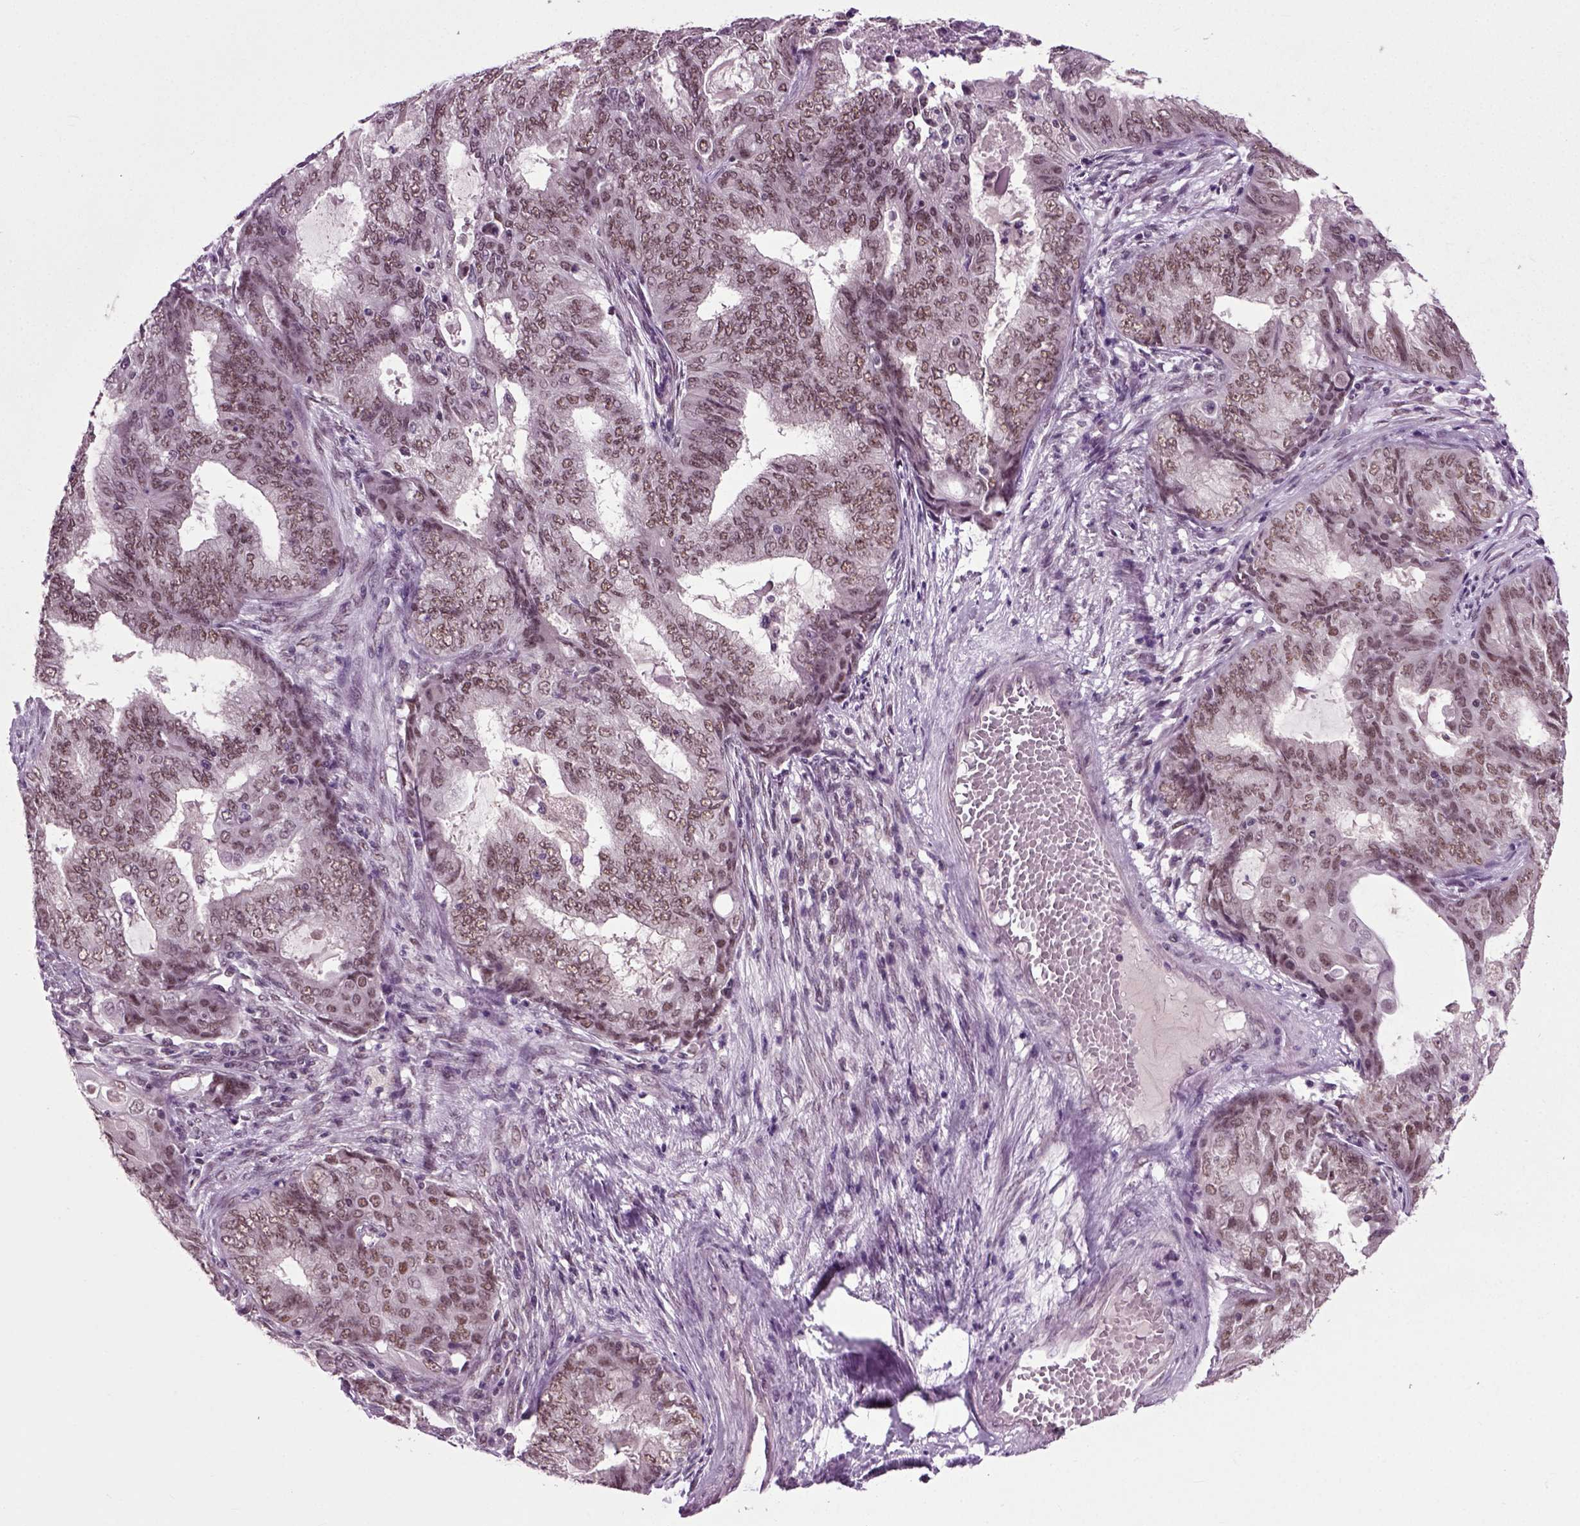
{"staining": {"intensity": "moderate", "quantity": "25%-75%", "location": "nuclear"}, "tissue": "endometrial cancer", "cell_type": "Tumor cells", "image_type": "cancer", "snomed": [{"axis": "morphology", "description": "Adenocarcinoma, NOS"}, {"axis": "topography", "description": "Endometrium"}], "caption": "This micrograph demonstrates immunohistochemistry (IHC) staining of human endometrial cancer, with medium moderate nuclear staining in about 25%-75% of tumor cells.", "gene": "RCOR3", "patient": {"sex": "female", "age": 62}}